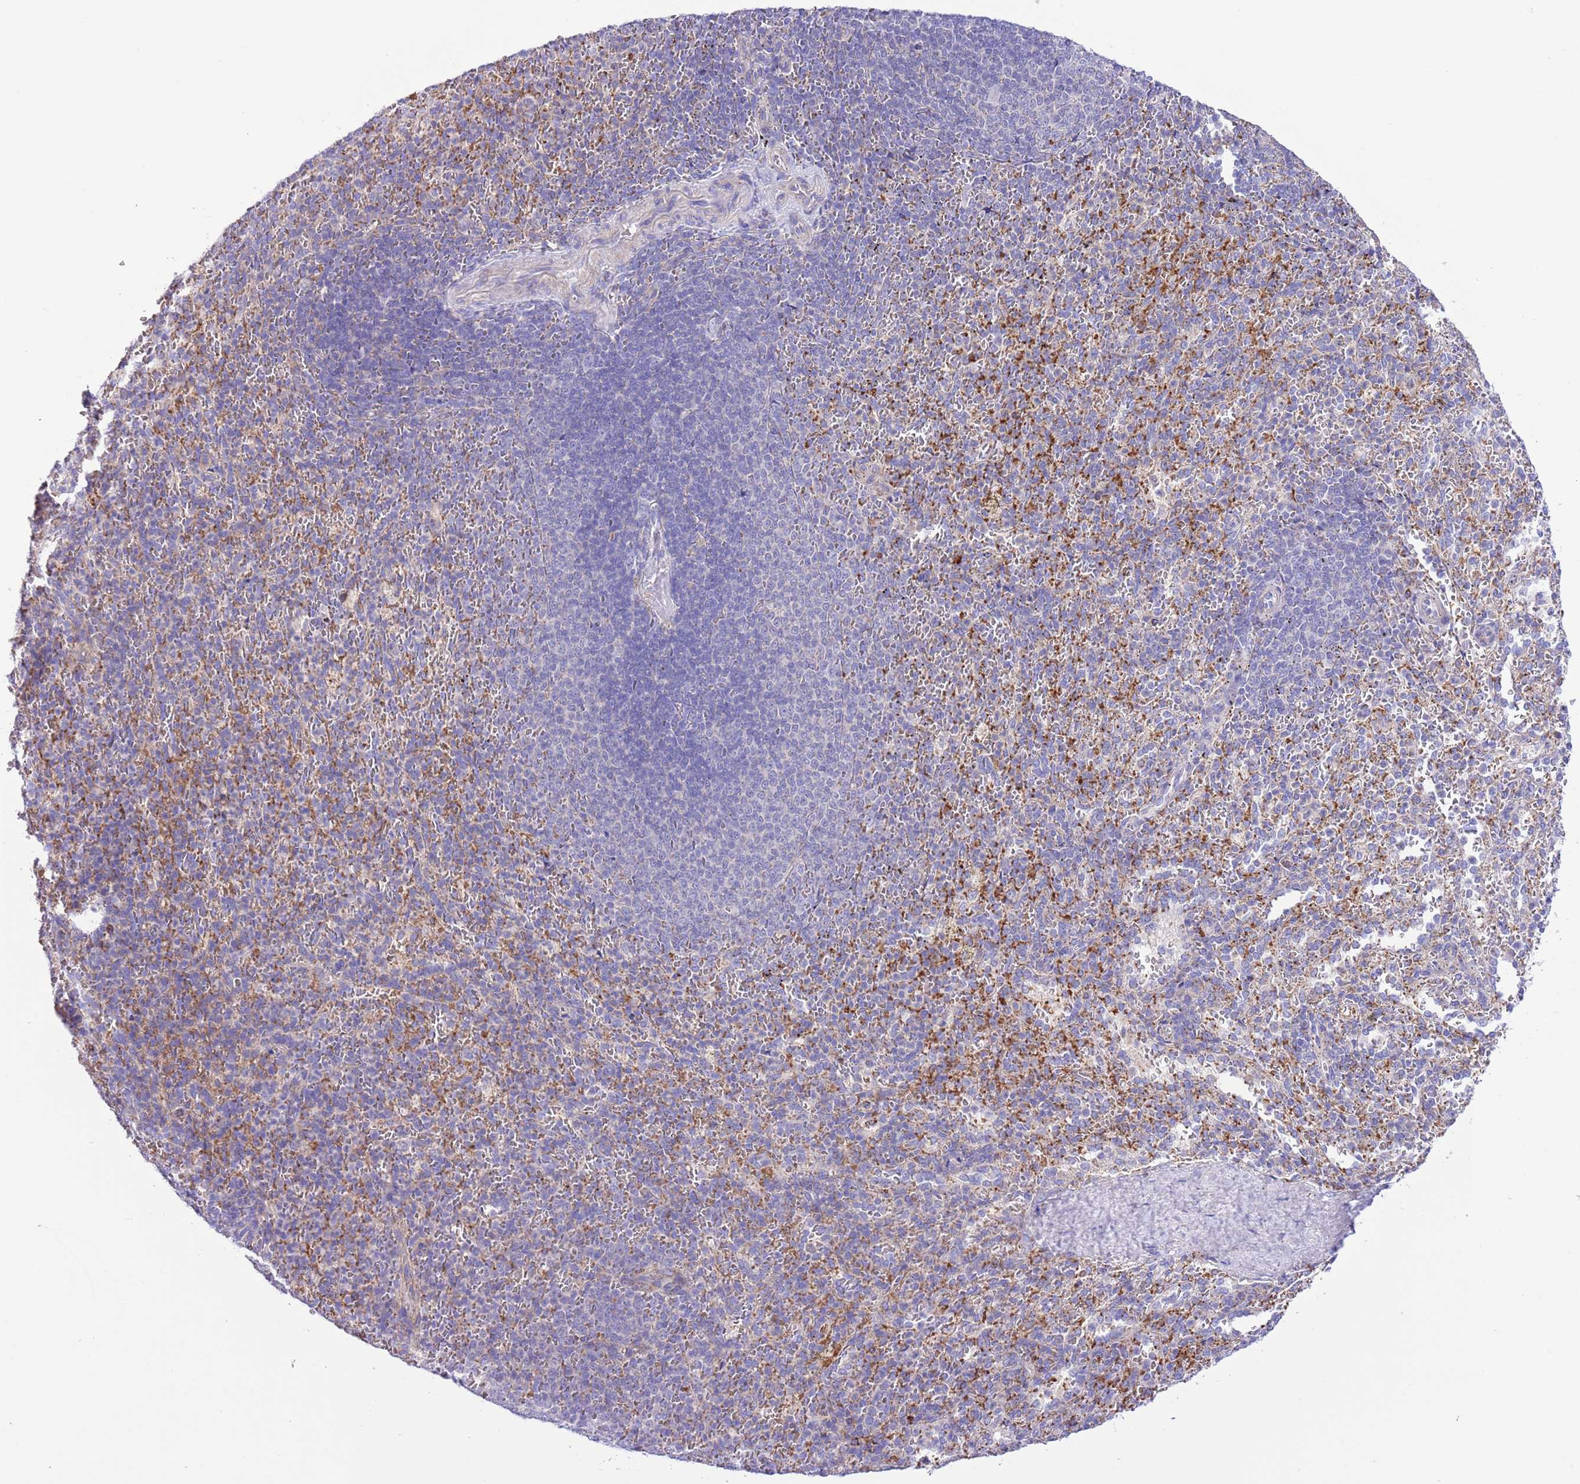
{"staining": {"intensity": "strong", "quantity": "25%-75%", "location": "cytoplasmic/membranous"}, "tissue": "spleen", "cell_type": "Cells in red pulp", "image_type": "normal", "snomed": [{"axis": "morphology", "description": "Normal tissue, NOS"}, {"axis": "topography", "description": "Spleen"}], "caption": "Protein expression by immunohistochemistry displays strong cytoplasmic/membranous positivity in about 25%-75% of cells in red pulp in normal spleen.", "gene": "SS18L2", "patient": {"sex": "female", "age": 21}}